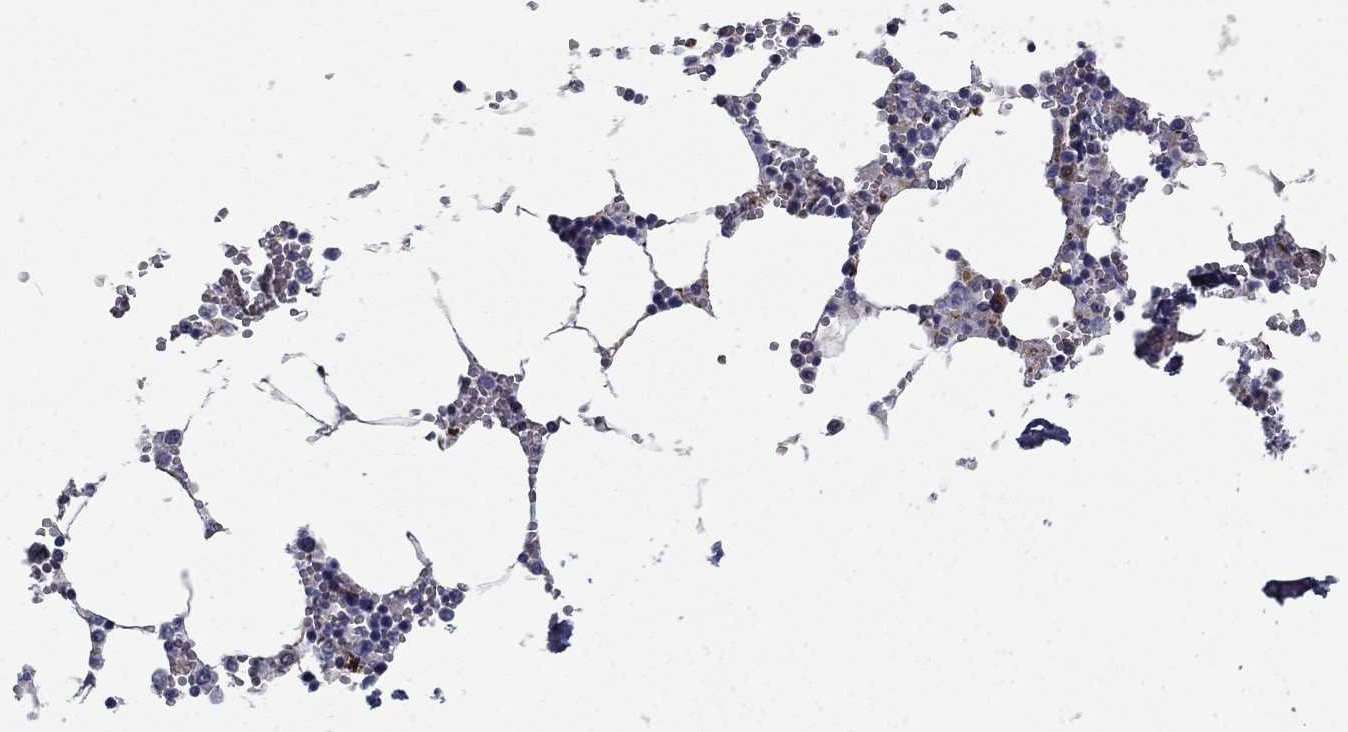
{"staining": {"intensity": "moderate", "quantity": "<25%", "location": "cytoplasmic/membranous"}, "tissue": "bone marrow", "cell_type": "Hematopoietic cells", "image_type": "normal", "snomed": [{"axis": "morphology", "description": "Normal tissue, NOS"}, {"axis": "topography", "description": "Bone marrow"}], "caption": "Immunohistochemical staining of unremarkable bone marrow reveals low levels of moderate cytoplasmic/membranous expression in about <25% of hematopoietic cells.", "gene": "CLSTN1", "patient": {"sex": "male", "age": 54}}